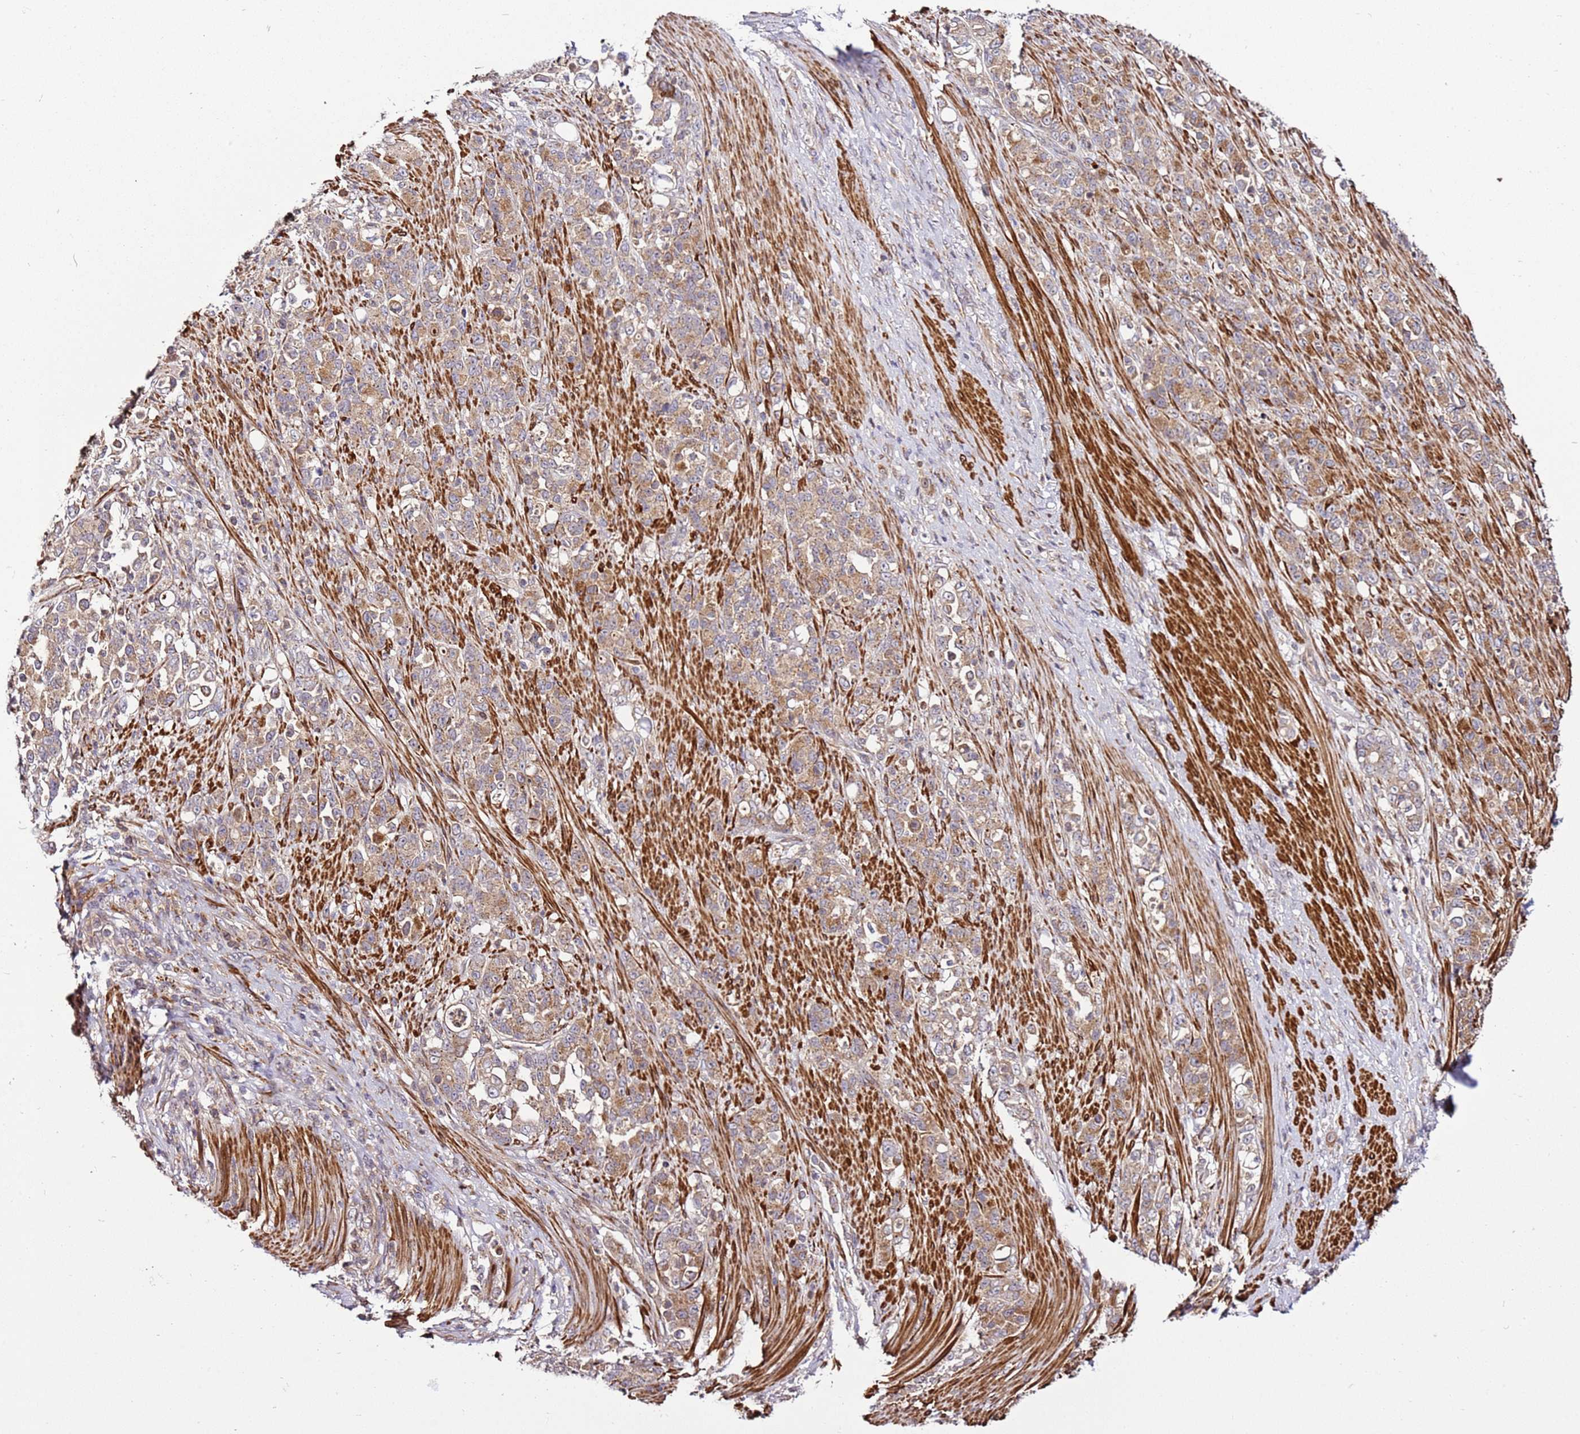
{"staining": {"intensity": "moderate", "quantity": ">75%", "location": "cytoplasmic/membranous"}, "tissue": "stomach cancer", "cell_type": "Tumor cells", "image_type": "cancer", "snomed": [{"axis": "morphology", "description": "Normal tissue, NOS"}, {"axis": "morphology", "description": "Adenocarcinoma, NOS"}, {"axis": "topography", "description": "Stomach"}], "caption": "A brown stain labels moderate cytoplasmic/membranous positivity of a protein in human adenocarcinoma (stomach) tumor cells.", "gene": "PVRIG", "patient": {"sex": "female", "age": 79}}